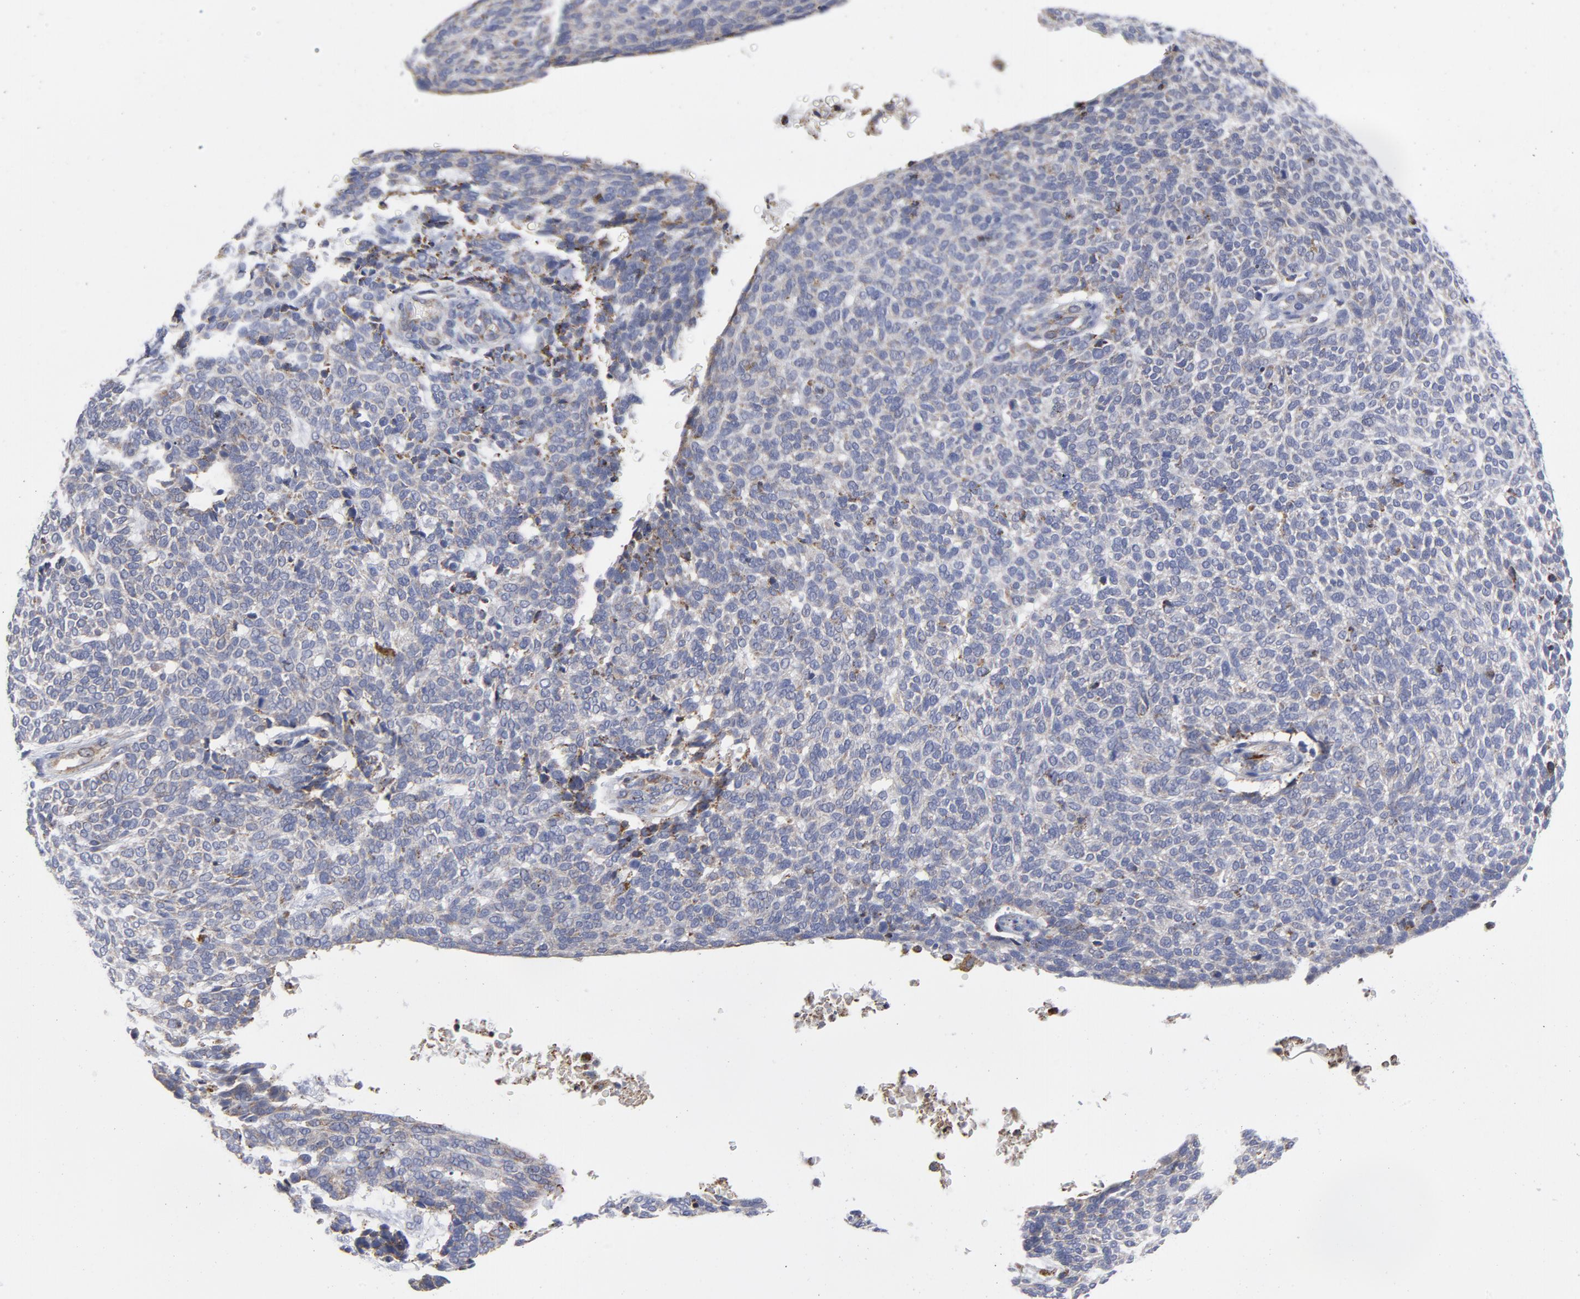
{"staining": {"intensity": "negative", "quantity": "none", "location": "none"}, "tissue": "skin cancer", "cell_type": "Tumor cells", "image_type": "cancer", "snomed": [{"axis": "morphology", "description": "Normal tissue, NOS"}, {"axis": "morphology", "description": "Basal cell carcinoma"}, {"axis": "topography", "description": "Skin"}], "caption": "Tumor cells are negative for brown protein staining in skin basal cell carcinoma.", "gene": "RAPGEF3", "patient": {"sex": "male", "age": 87}}